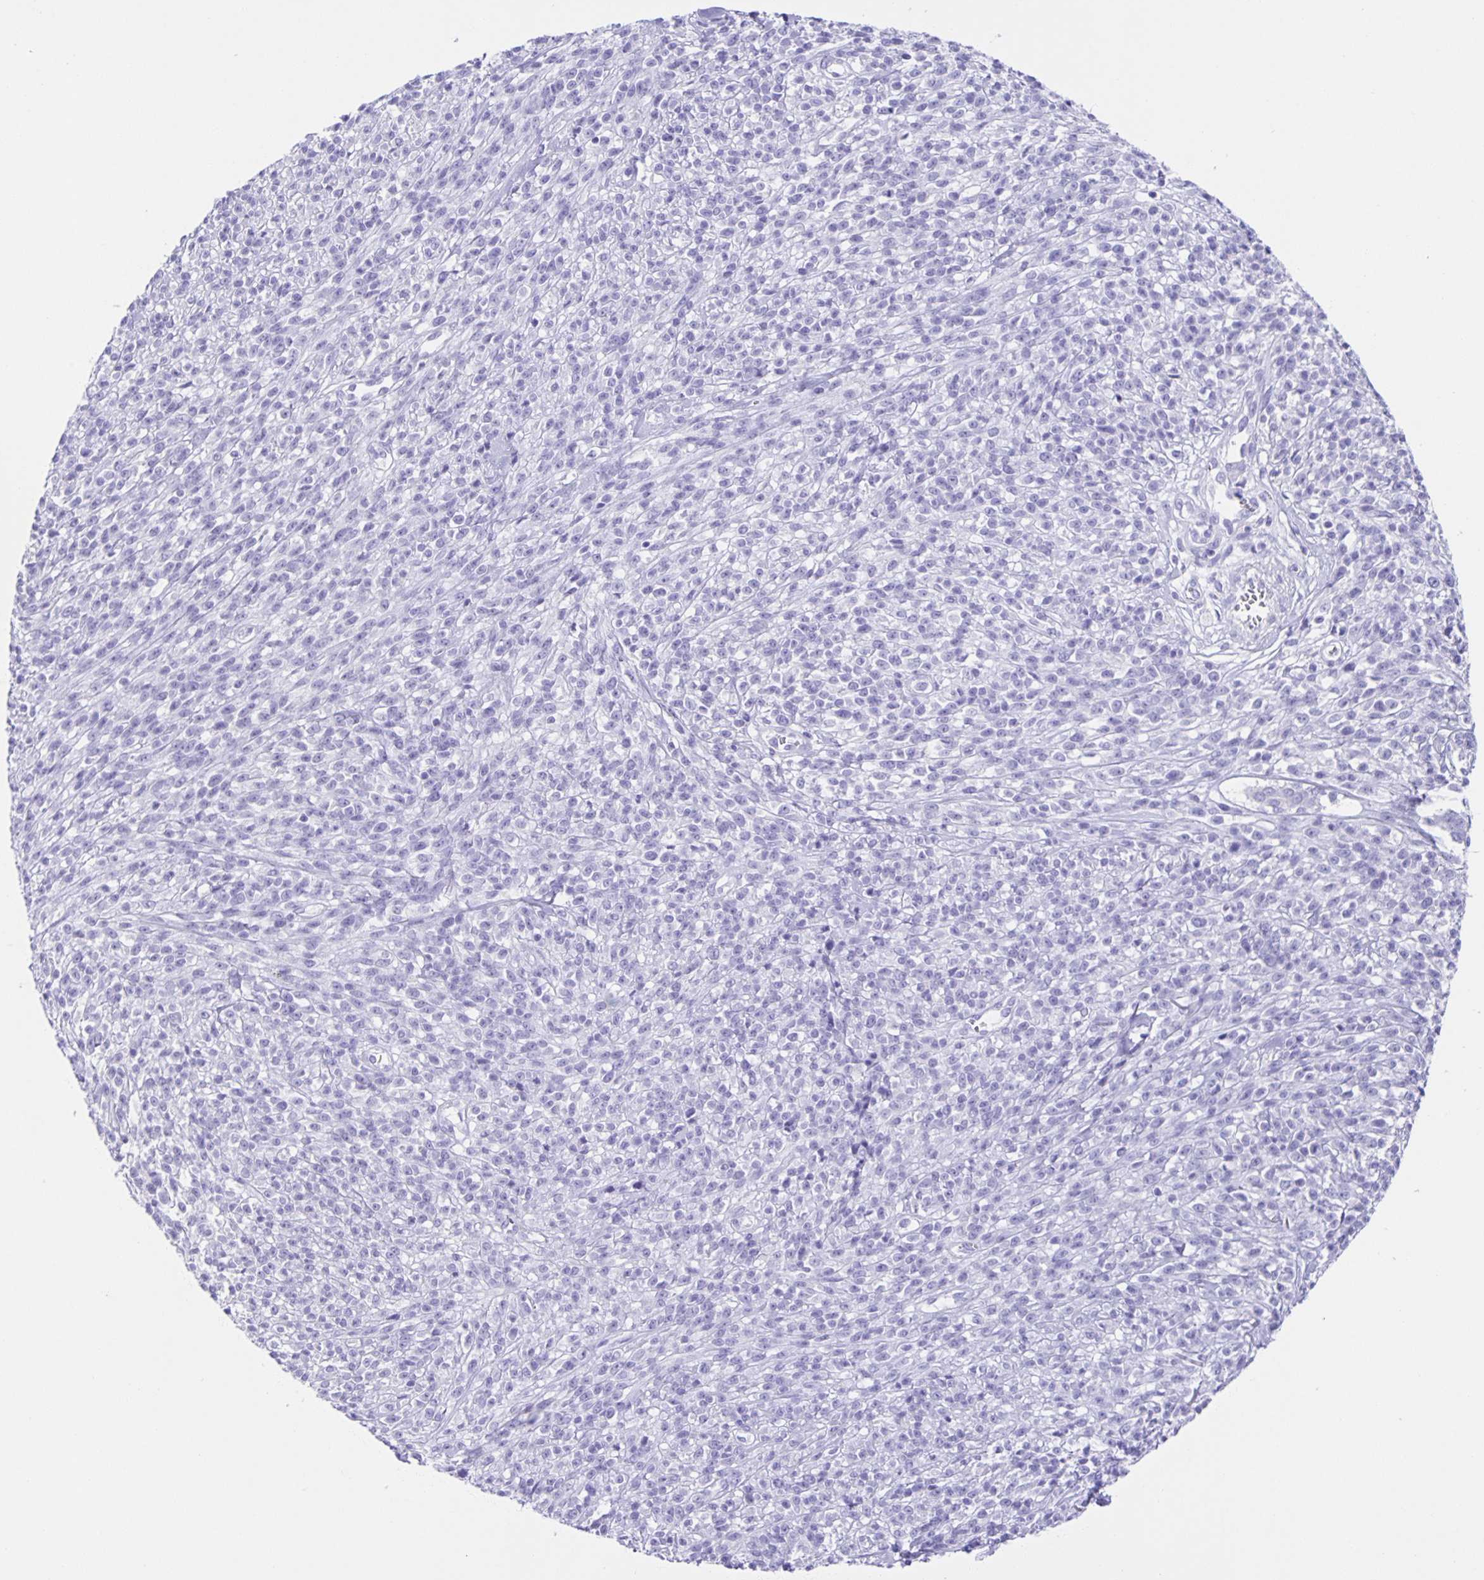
{"staining": {"intensity": "negative", "quantity": "none", "location": "none"}, "tissue": "melanoma", "cell_type": "Tumor cells", "image_type": "cancer", "snomed": [{"axis": "morphology", "description": "Malignant melanoma, NOS"}, {"axis": "topography", "description": "Skin"}, {"axis": "topography", "description": "Skin of trunk"}], "caption": "Melanoma stained for a protein using immunohistochemistry exhibits no expression tumor cells.", "gene": "GUCA2A", "patient": {"sex": "male", "age": 74}}